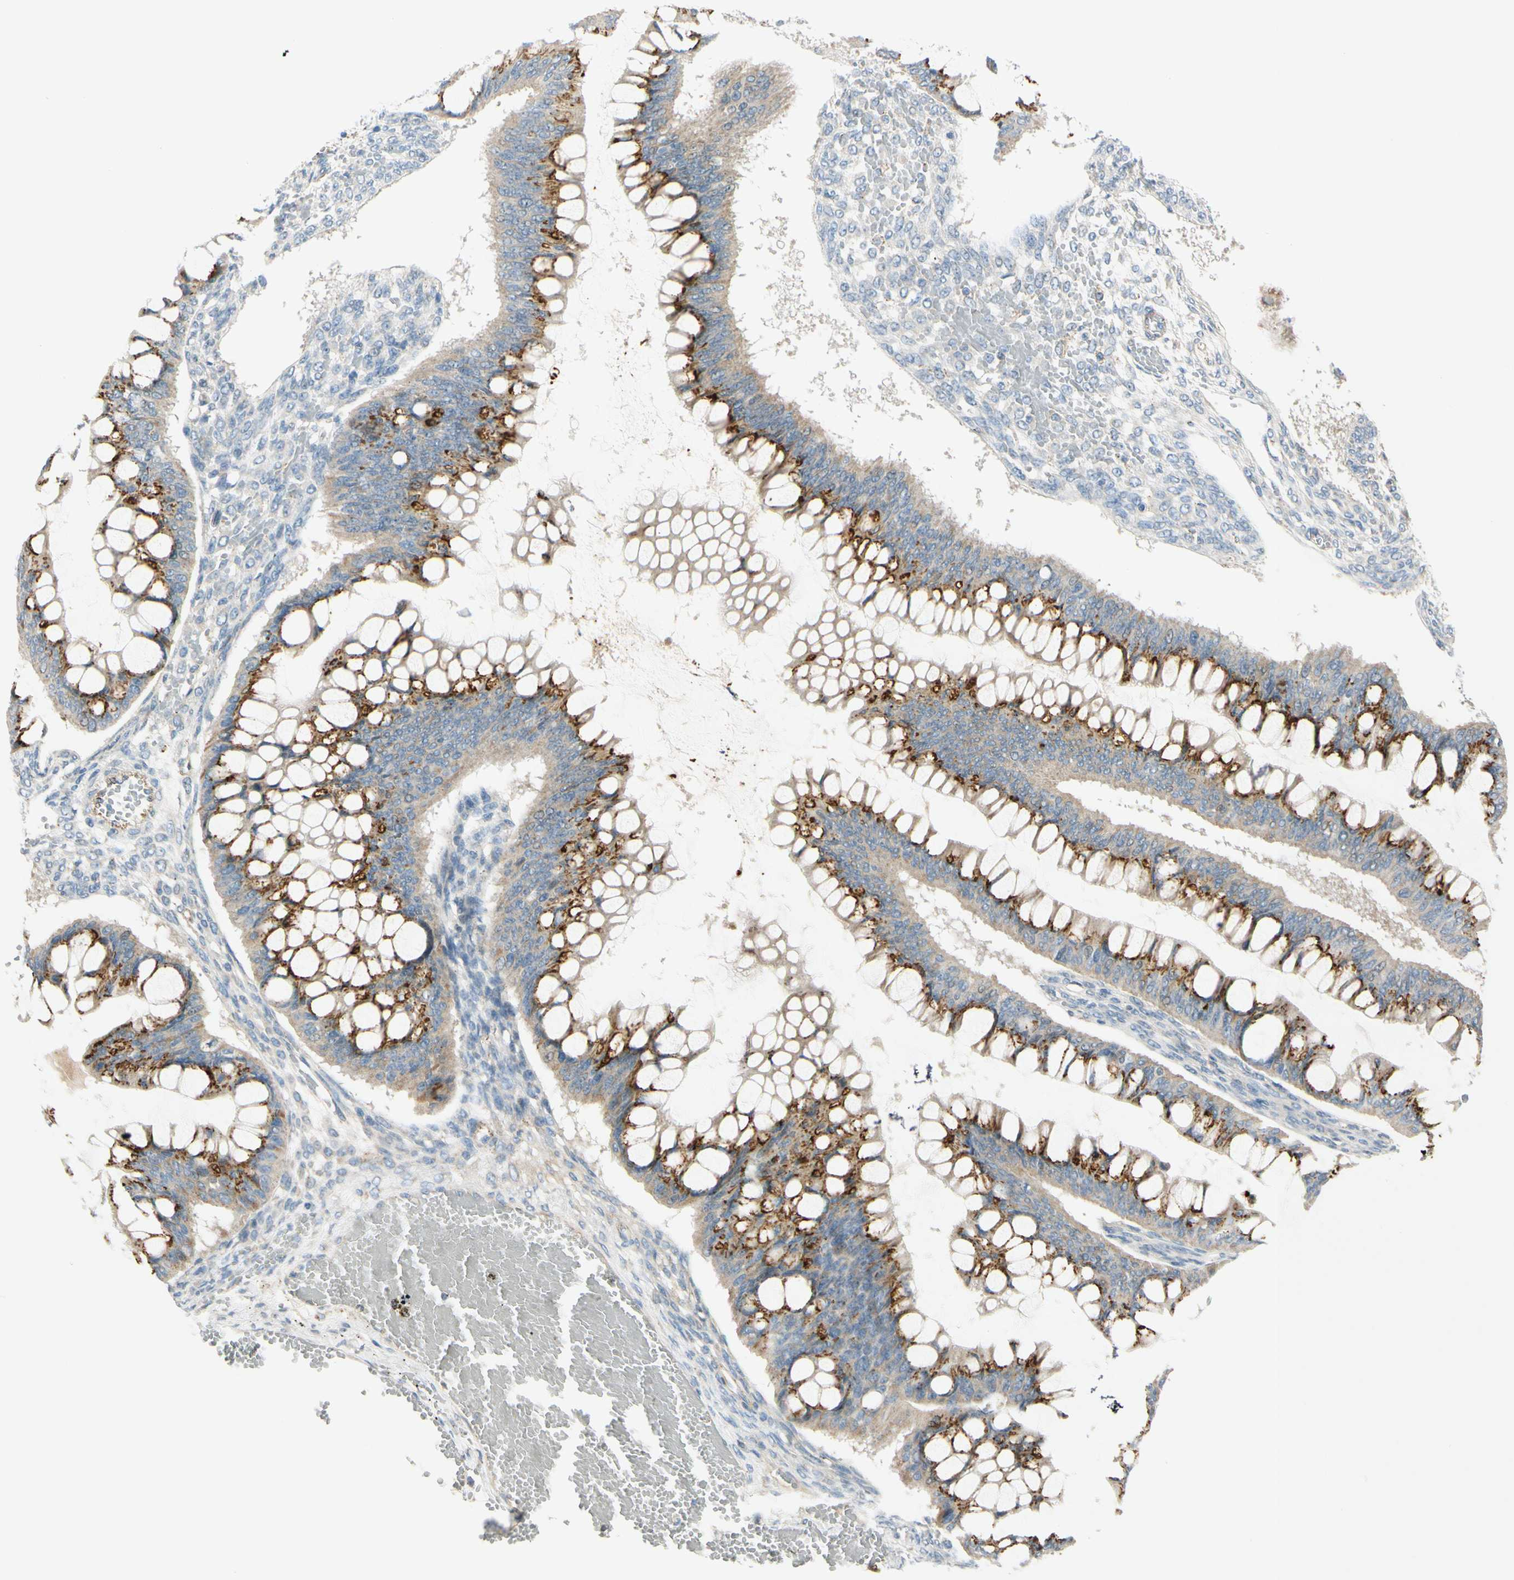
{"staining": {"intensity": "strong", "quantity": ">75%", "location": "cytoplasmic/membranous"}, "tissue": "ovarian cancer", "cell_type": "Tumor cells", "image_type": "cancer", "snomed": [{"axis": "morphology", "description": "Cystadenocarcinoma, mucinous, NOS"}, {"axis": "topography", "description": "Ovary"}], "caption": "An image of mucinous cystadenocarcinoma (ovarian) stained for a protein exhibits strong cytoplasmic/membranous brown staining in tumor cells.", "gene": "GALNT5", "patient": {"sex": "female", "age": 73}}